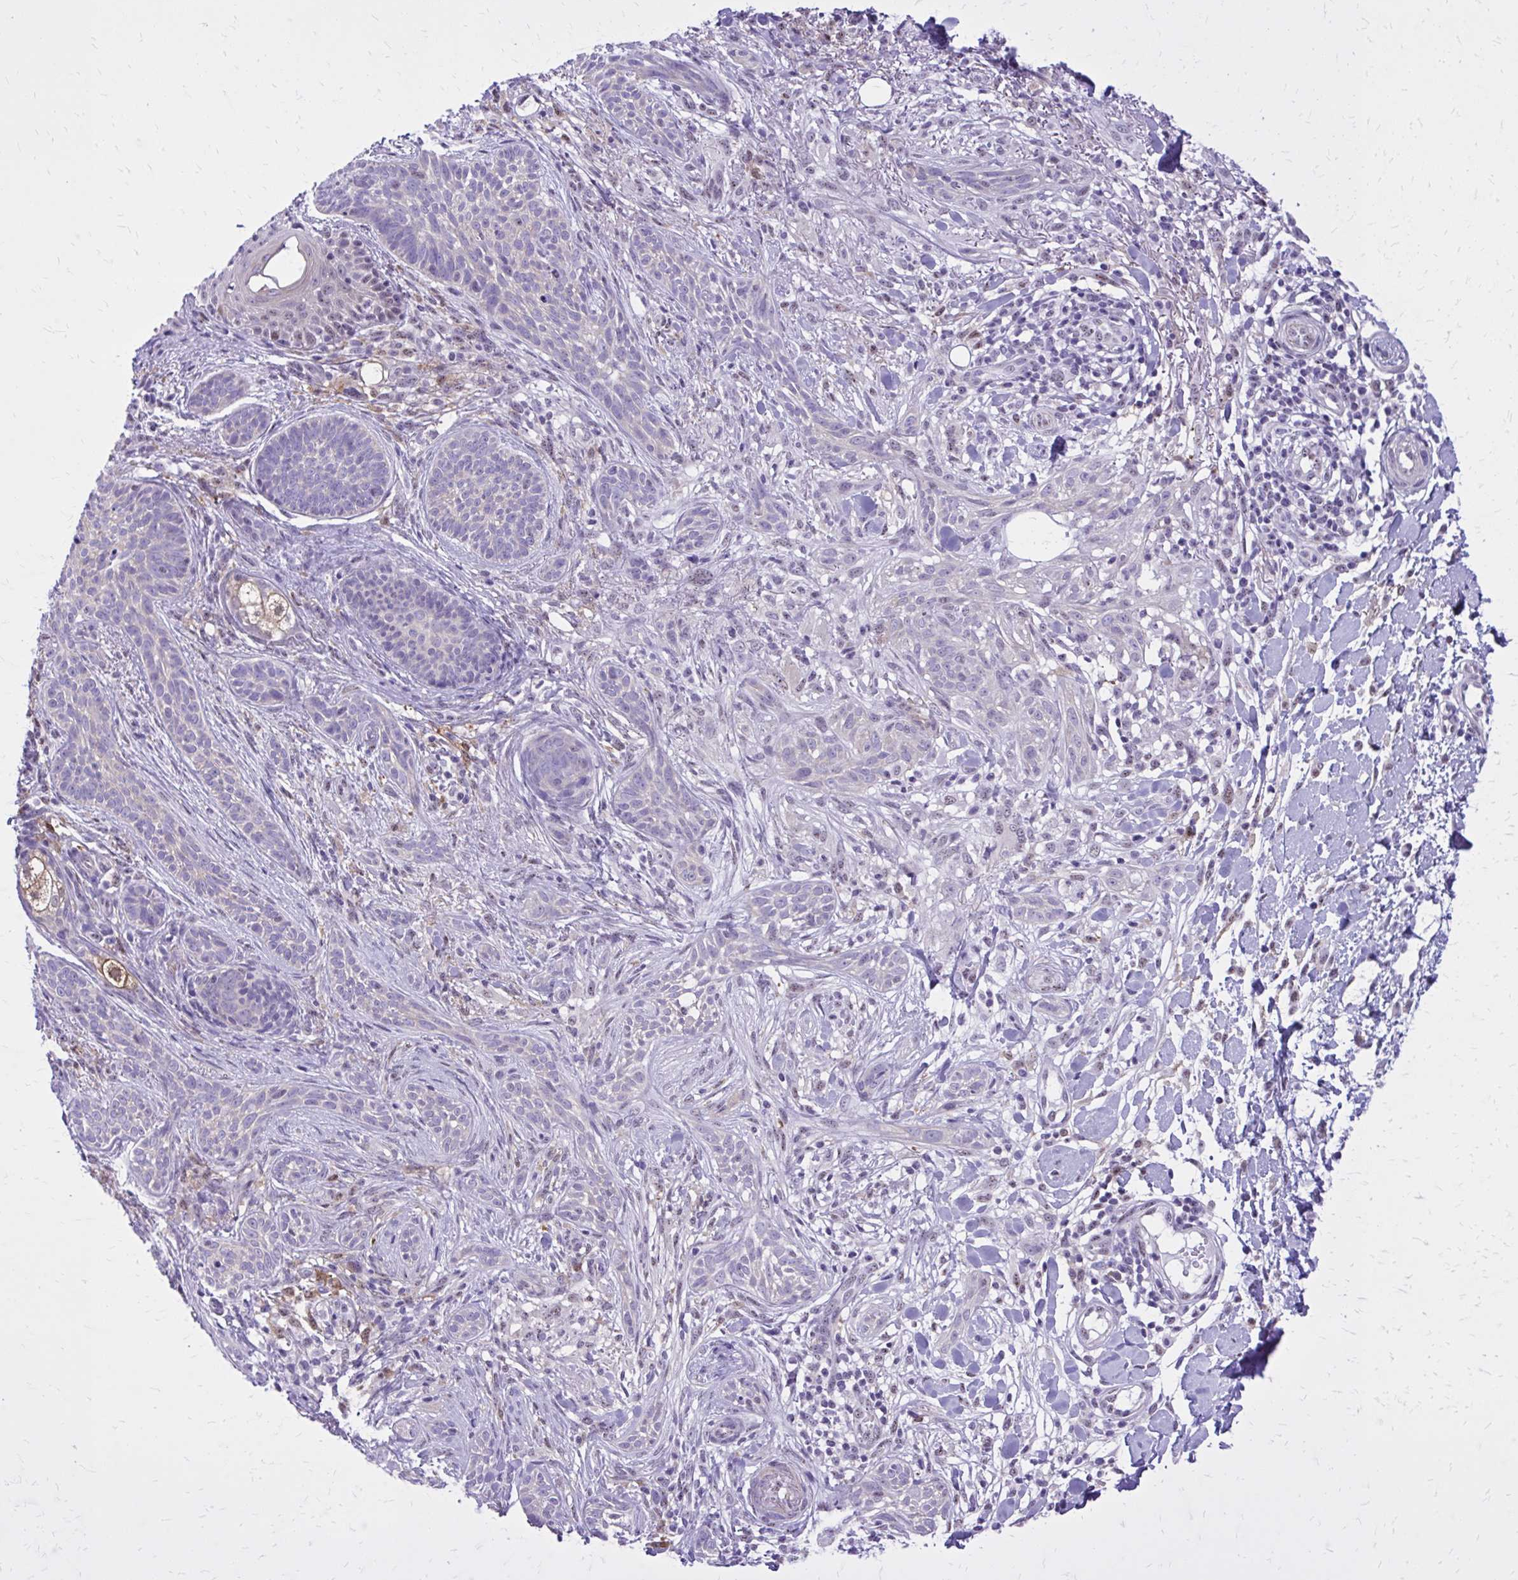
{"staining": {"intensity": "negative", "quantity": "none", "location": "none"}, "tissue": "skin cancer", "cell_type": "Tumor cells", "image_type": "cancer", "snomed": [{"axis": "morphology", "description": "Basal cell carcinoma"}, {"axis": "topography", "description": "Skin"}], "caption": "High power microscopy histopathology image of an IHC photomicrograph of skin cancer, revealing no significant staining in tumor cells.", "gene": "RASL11B", "patient": {"sex": "male", "age": 75}}